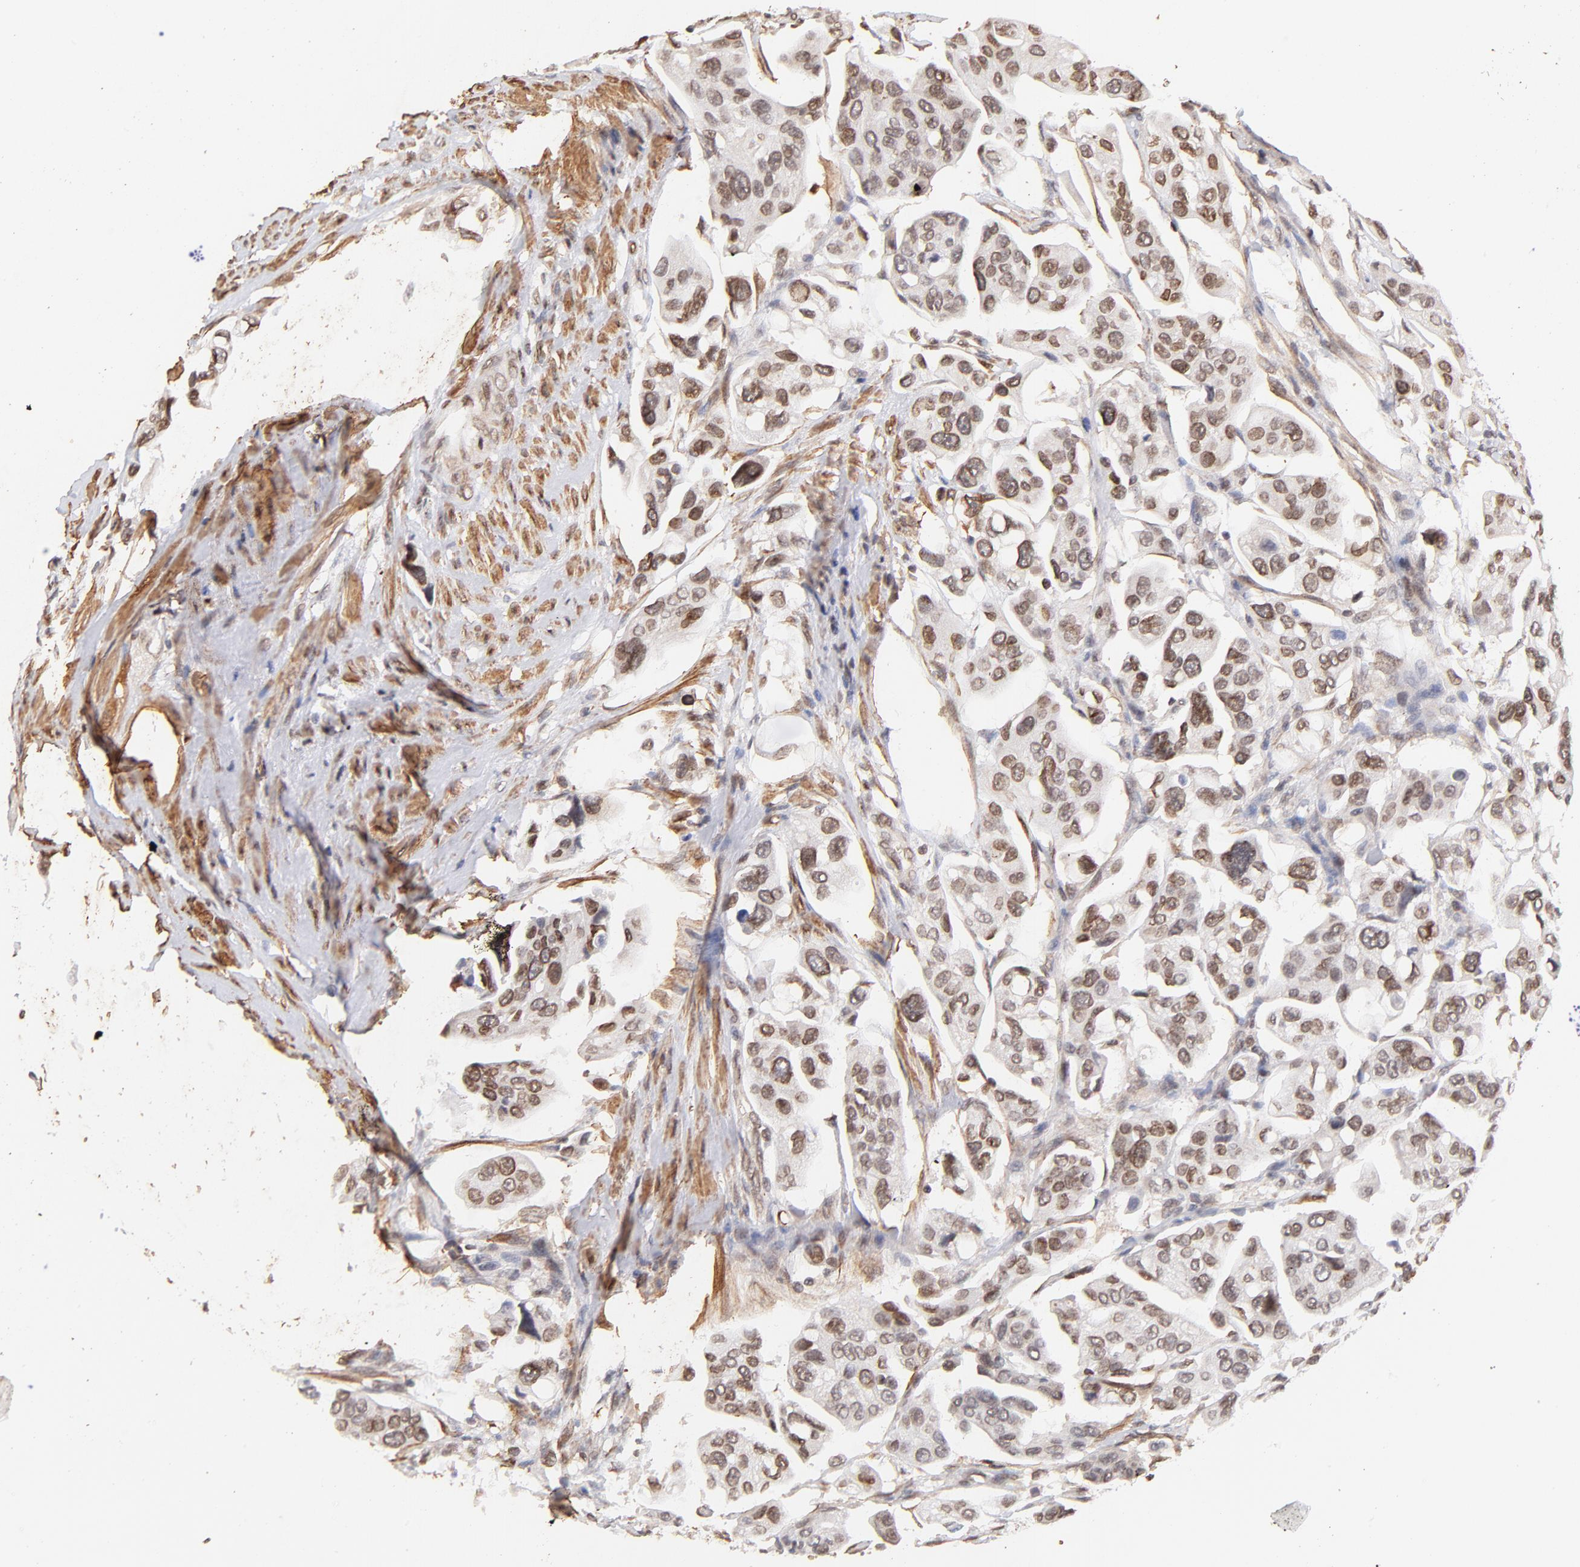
{"staining": {"intensity": "weak", "quantity": "25%-75%", "location": "cytoplasmic/membranous,nuclear"}, "tissue": "urothelial cancer", "cell_type": "Tumor cells", "image_type": "cancer", "snomed": [{"axis": "morphology", "description": "Adenocarcinoma, NOS"}, {"axis": "topography", "description": "Urinary bladder"}], "caption": "This micrograph reveals immunohistochemistry staining of human urothelial cancer, with low weak cytoplasmic/membranous and nuclear staining in approximately 25%-75% of tumor cells.", "gene": "ZFP92", "patient": {"sex": "male", "age": 61}}